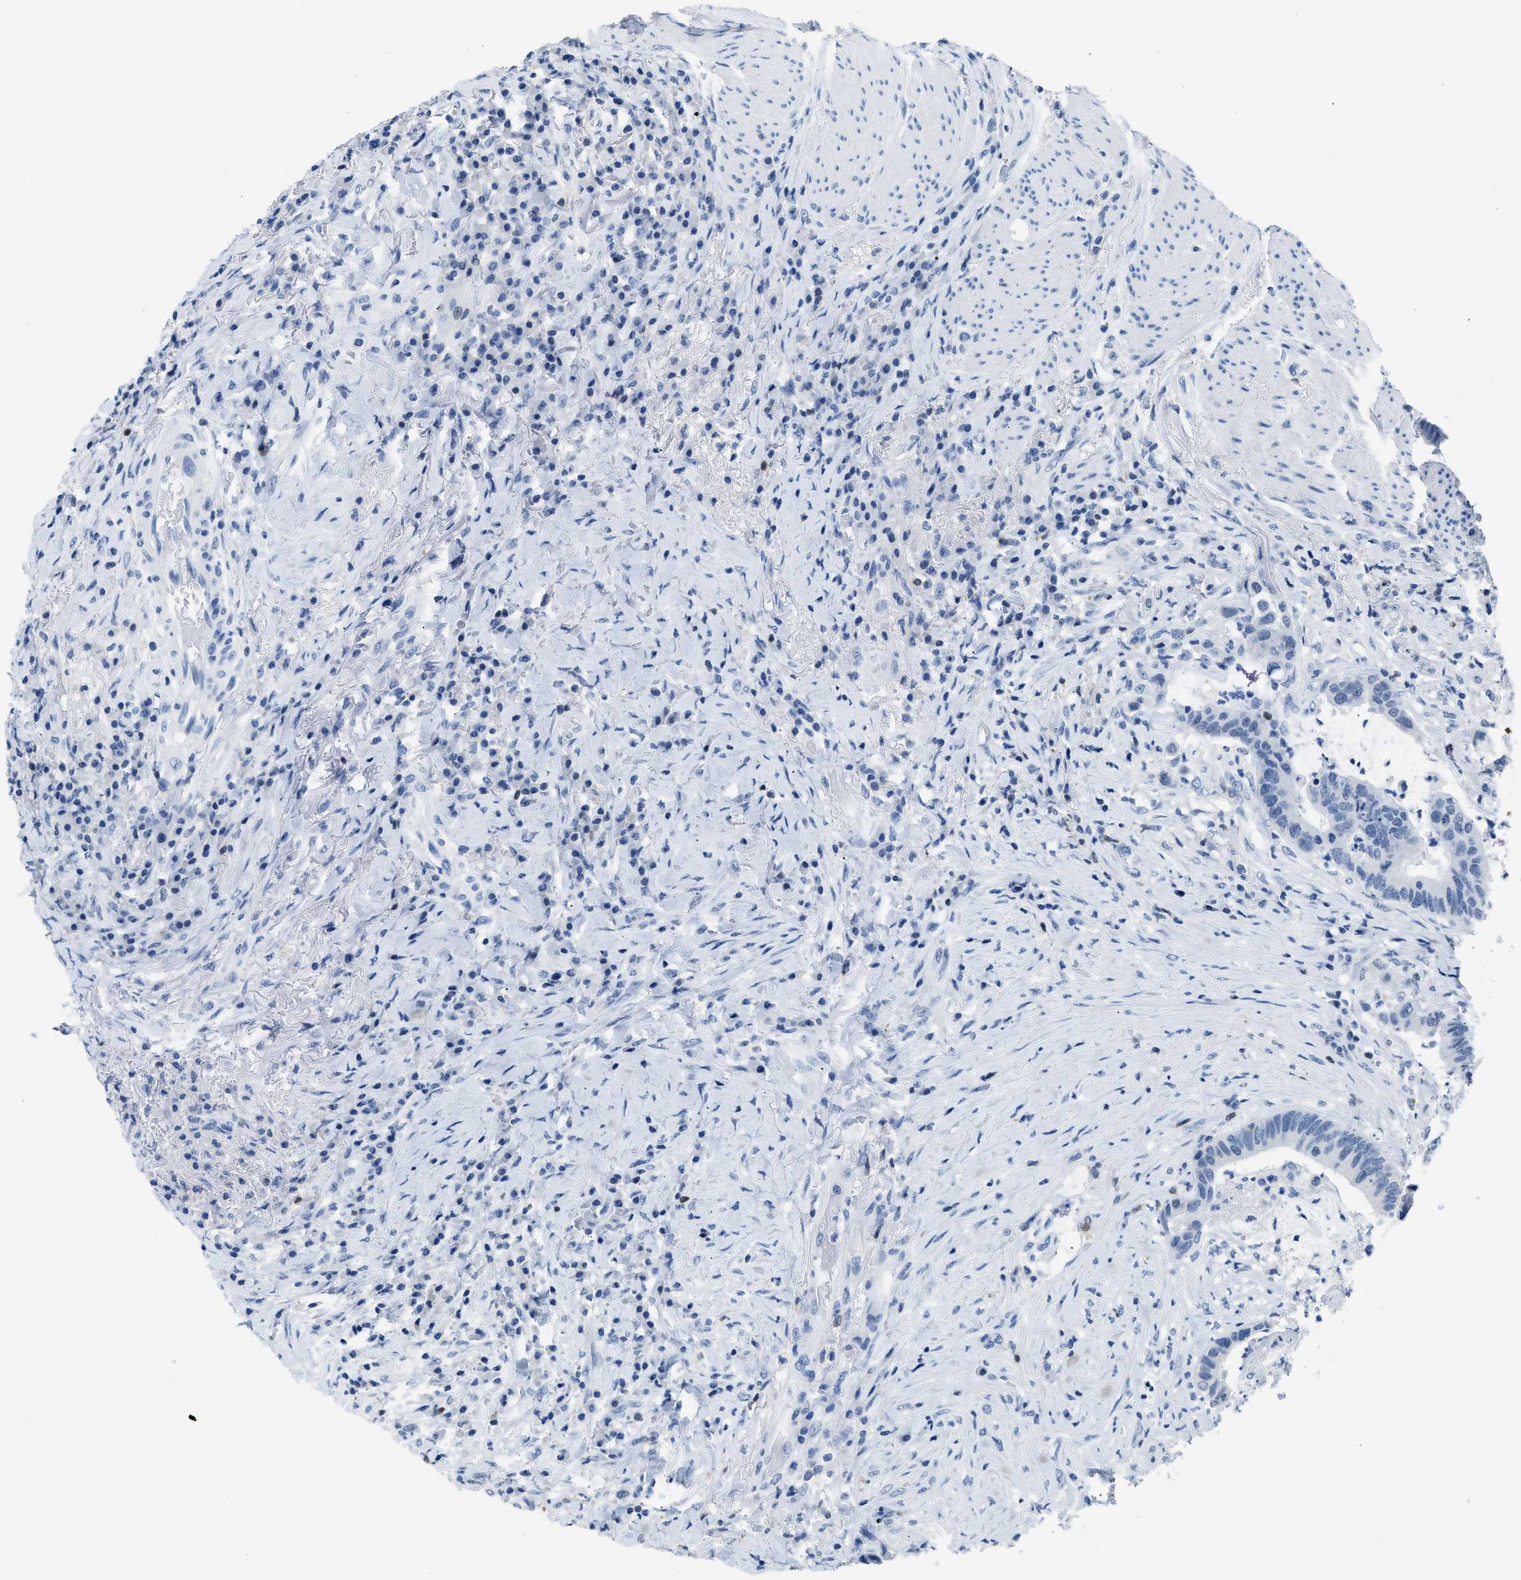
{"staining": {"intensity": "negative", "quantity": "none", "location": "none"}, "tissue": "colorectal cancer", "cell_type": "Tumor cells", "image_type": "cancer", "snomed": [{"axis": "morphology", "description": "Adenocarcinoma, NOS"}, {"axis": "topography", "description": "Rectum"}], "caption": "Immunohistochemistry (IHC) histopathology image of human colorectal cancer stained for a protein (brown), which shows no staining in tumor cells.", "gene": "NFATC2", "patient": {"sex": "female", "age": 89}}